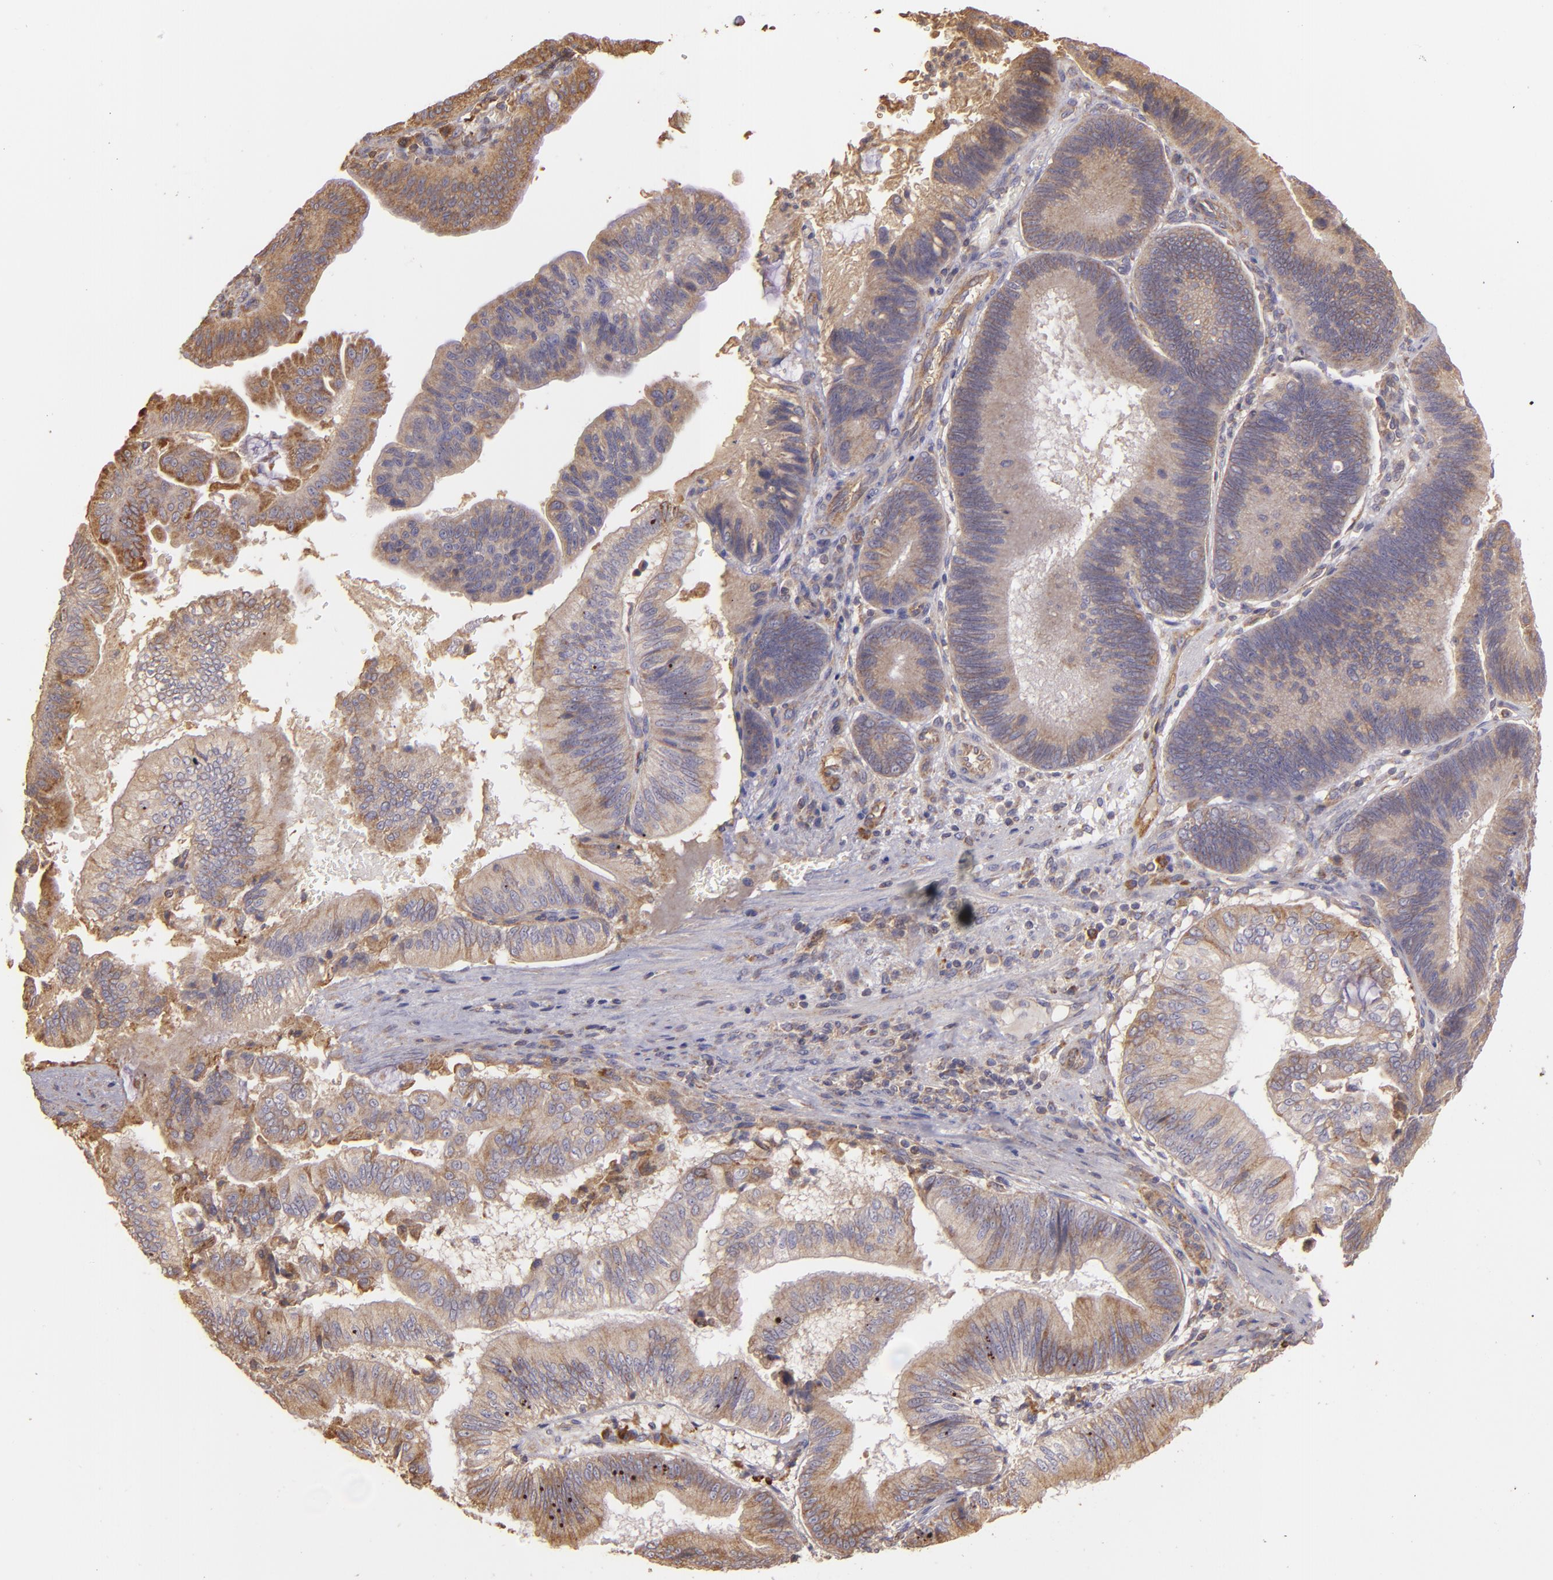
{"staining": {"intensity": "moderate", "quantity": ">75%", "location": "cytoplasmic/membranous"}, "tissue": "pancreatic cancer", "cell_type": "Tumor cells", "image_type": "cancer", "snomed": [{"axis": "morphology", "description": "Adenocarcinoma, NOS"}, {"axis": "topography", "description": "Pancreas"}], "caption": "Pancreatic cancer was stained to show a protein in brown. There is medium levels of moderate cytoplasmic/membranous expression in approximately >75% of tumor cells.", "gene": "ECE1", "patient": {"sex": "male", "age": 82}}